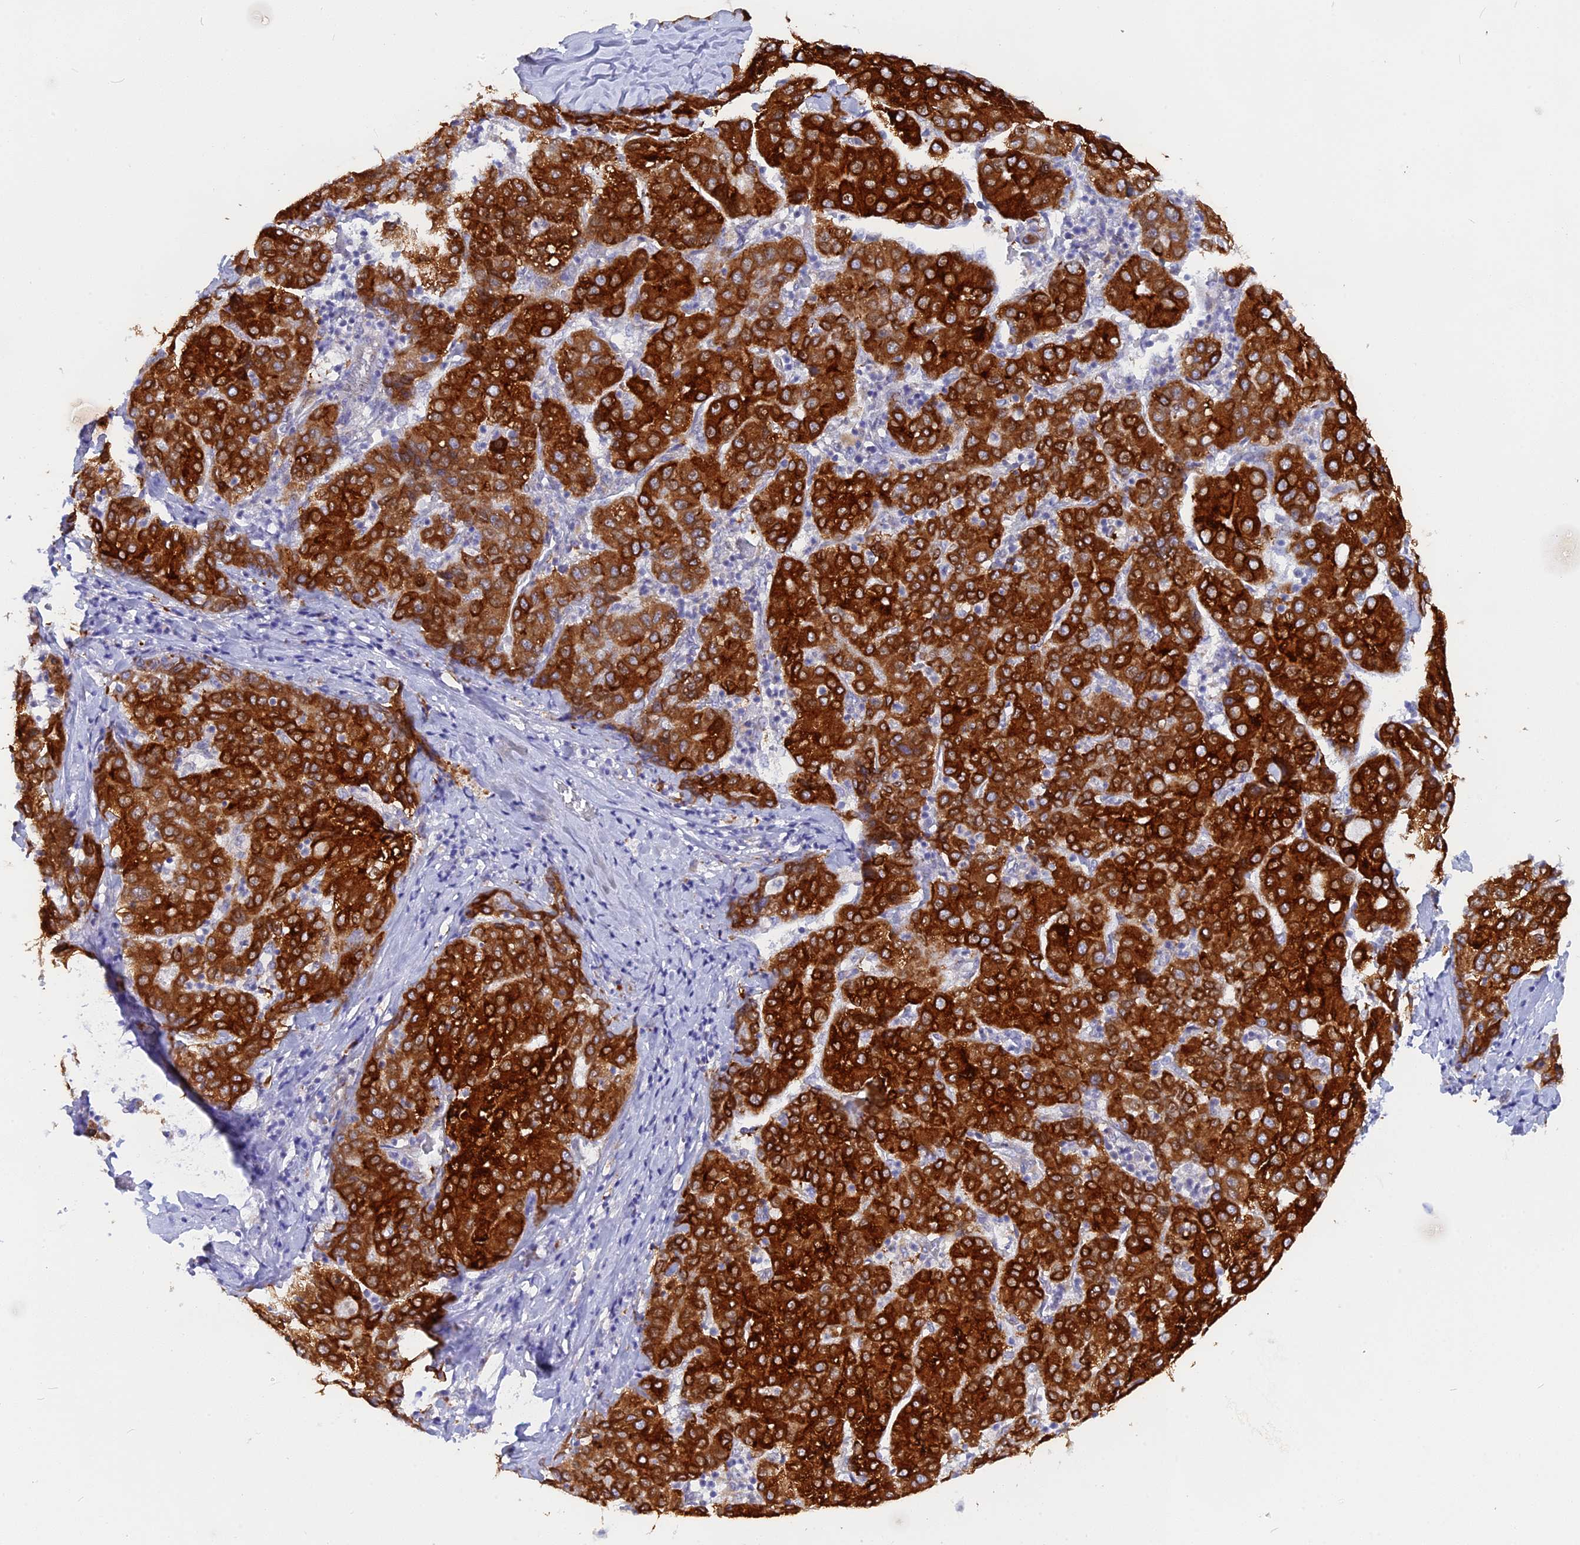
{"staining": {"intensity": "strong", "quantity": ">75%", "location": "cytoplasmic/membranous"}, "tissue": "liver cancer", "cell_type": "Tumor cells", "image_type": "cancer", "snomed": [{"axis": "morphology", "description": "Carcinoma, Hepatocellular, NOS"}, {"axis": "topography", "description": "Liver"}], "caption": "Liver cancer stained for a protein (brown) shows strong cytoplasmic/membranous positive positivity in approximately >75% of tumor cells.", "gene": "TLCD1", "patient": {"sex": "male", "age": 65}}